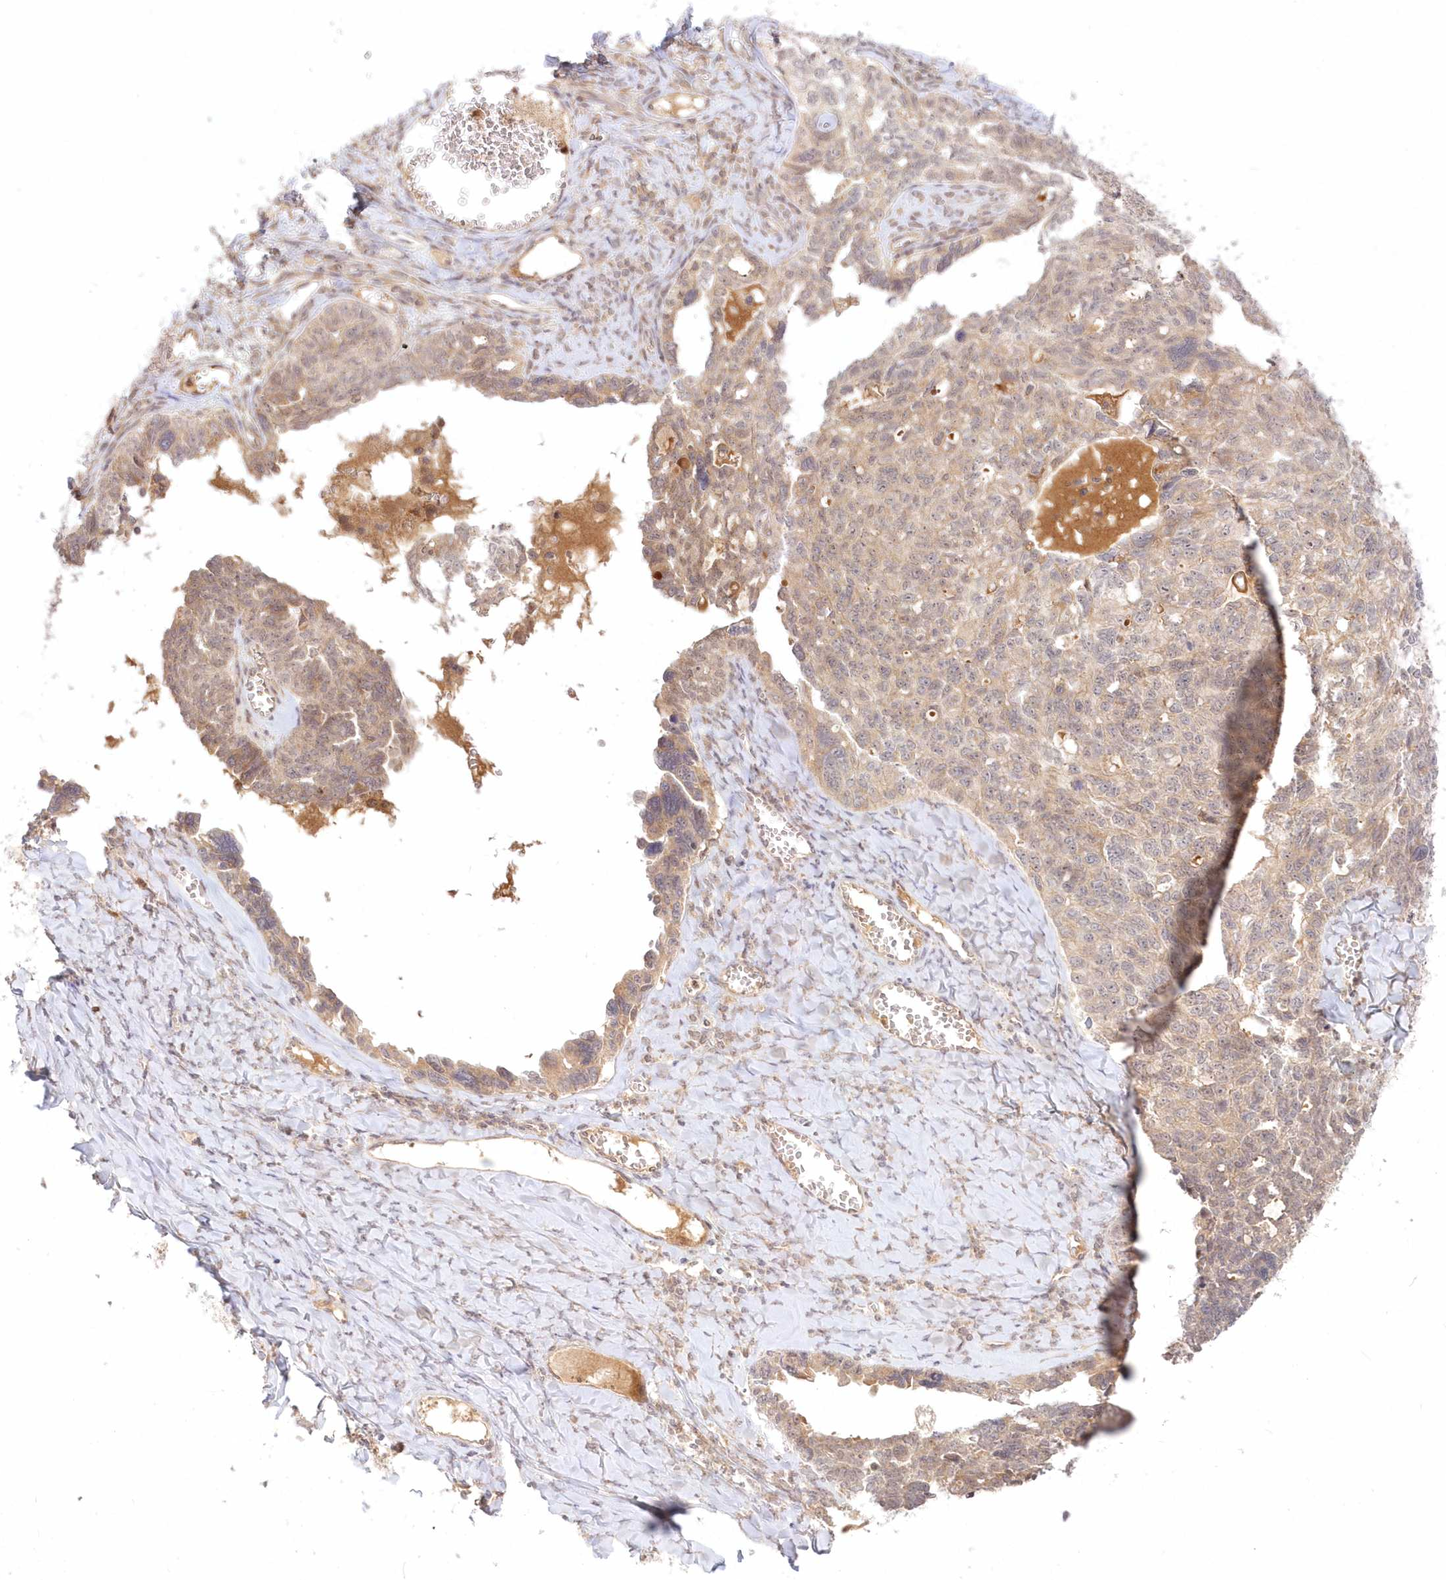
{"staining": {"intensity": "weak", "quantity": ">75%", "location": "cytoplasmic/membranous"}, "tissue": "ovarian cancer", "cell_type": "Tumor cells", "image_type": "cancer", "snomed": [{"axis": "morphology", "description": "Cystadenocarcinoma, serous, NOS"}, {"axis": "topography", "description": "Ovary"}], "caption": "IHC image of human ovarian cancer (serous cystadenocarcinoma) stained for a protein (brown), which shows low levels of weak cytoplasmic/membranous positivity in about >75% of tumor cells.", "gene": "MTMR3", "patient": {"sex": "female", "age": 79}}